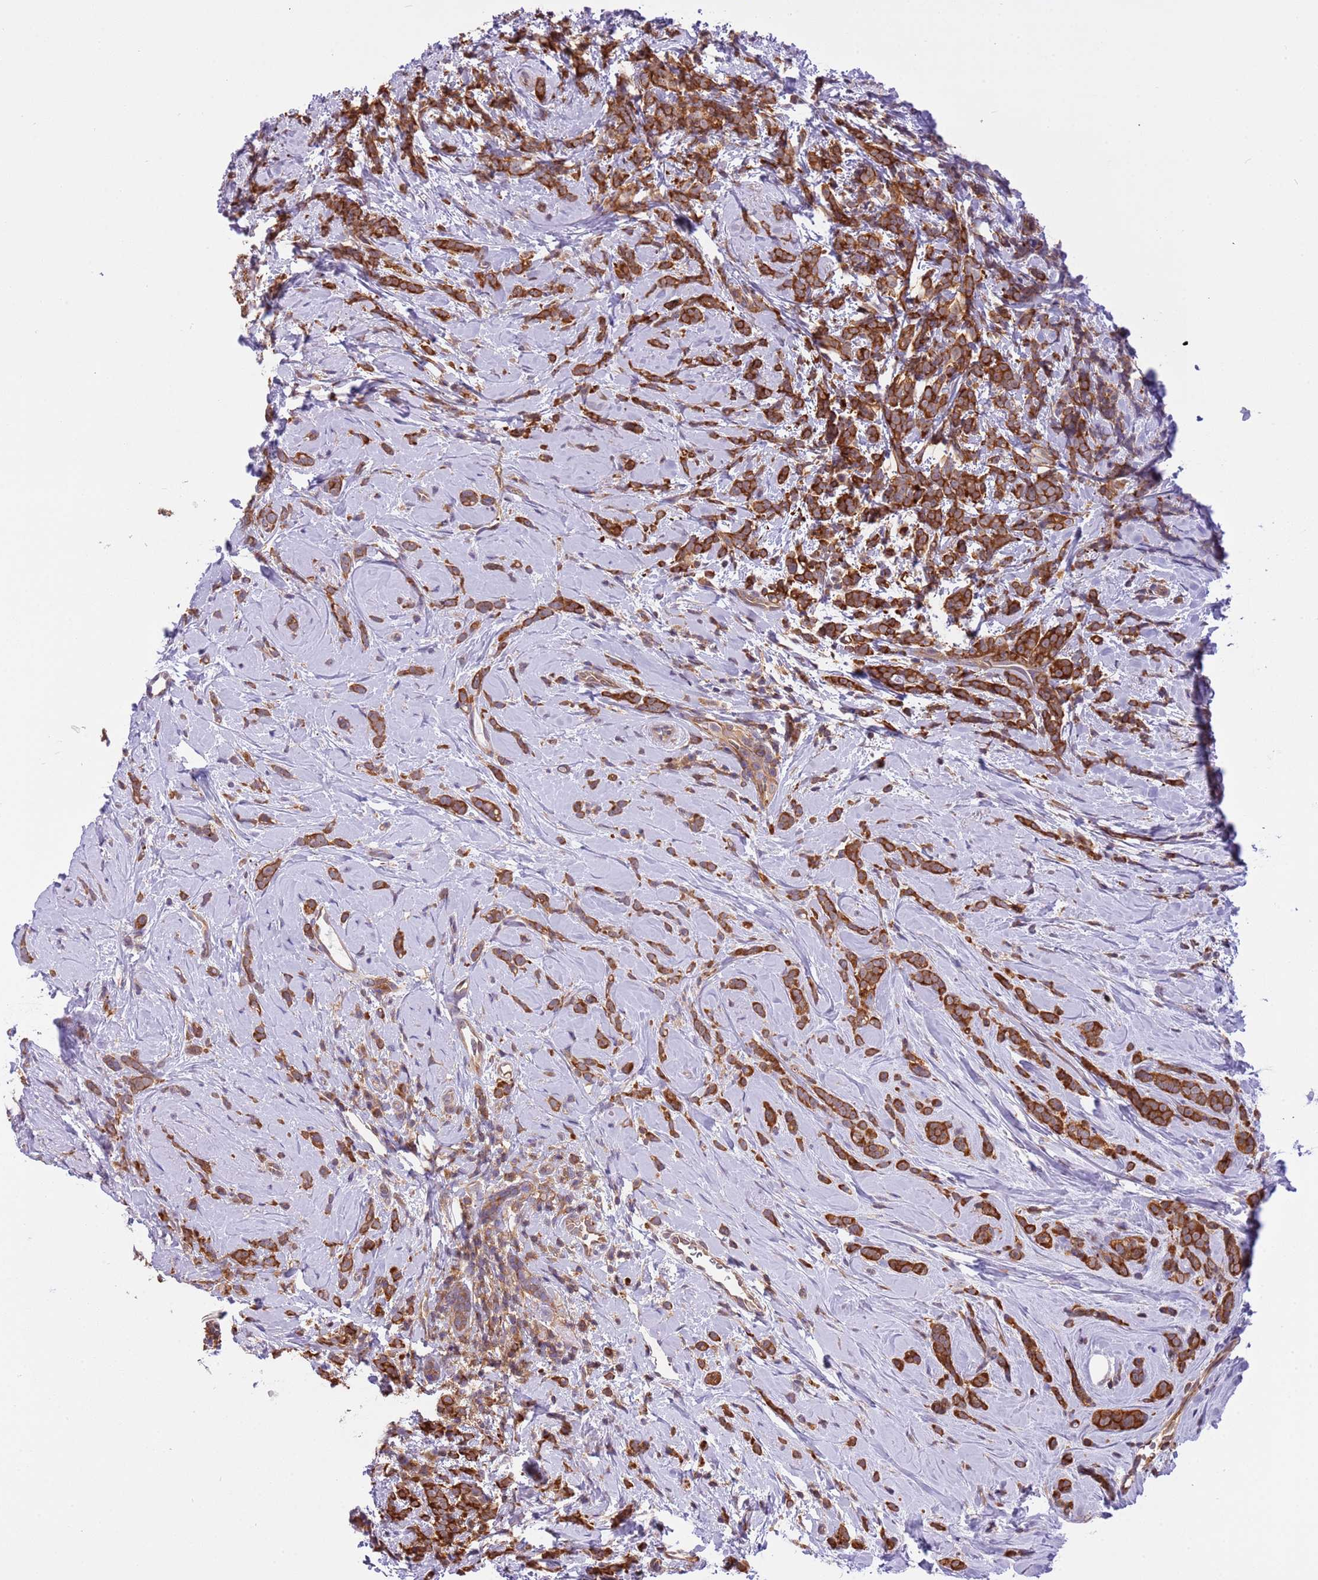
{"staining": {"intensity": "strong", "quantity": ">75%", "location": "cytoplasmic/membranous"}, "tissue": "breast cancer", "cell_type": "Tumor cells", "image_type": "cancer", "snomed": [{"axis": "morphology", "description": "Lobular carcinoma"}, {"axis": "topography", "description": "Breast"}], "caption": "Immunohistochemical staining of breast cancer displays high levels of strong cytoplasmic/membranous protein expression in approximately >75% of tumor cells.", "gene": "STIP1", "patient": {"sex": "female", "age": 58}}